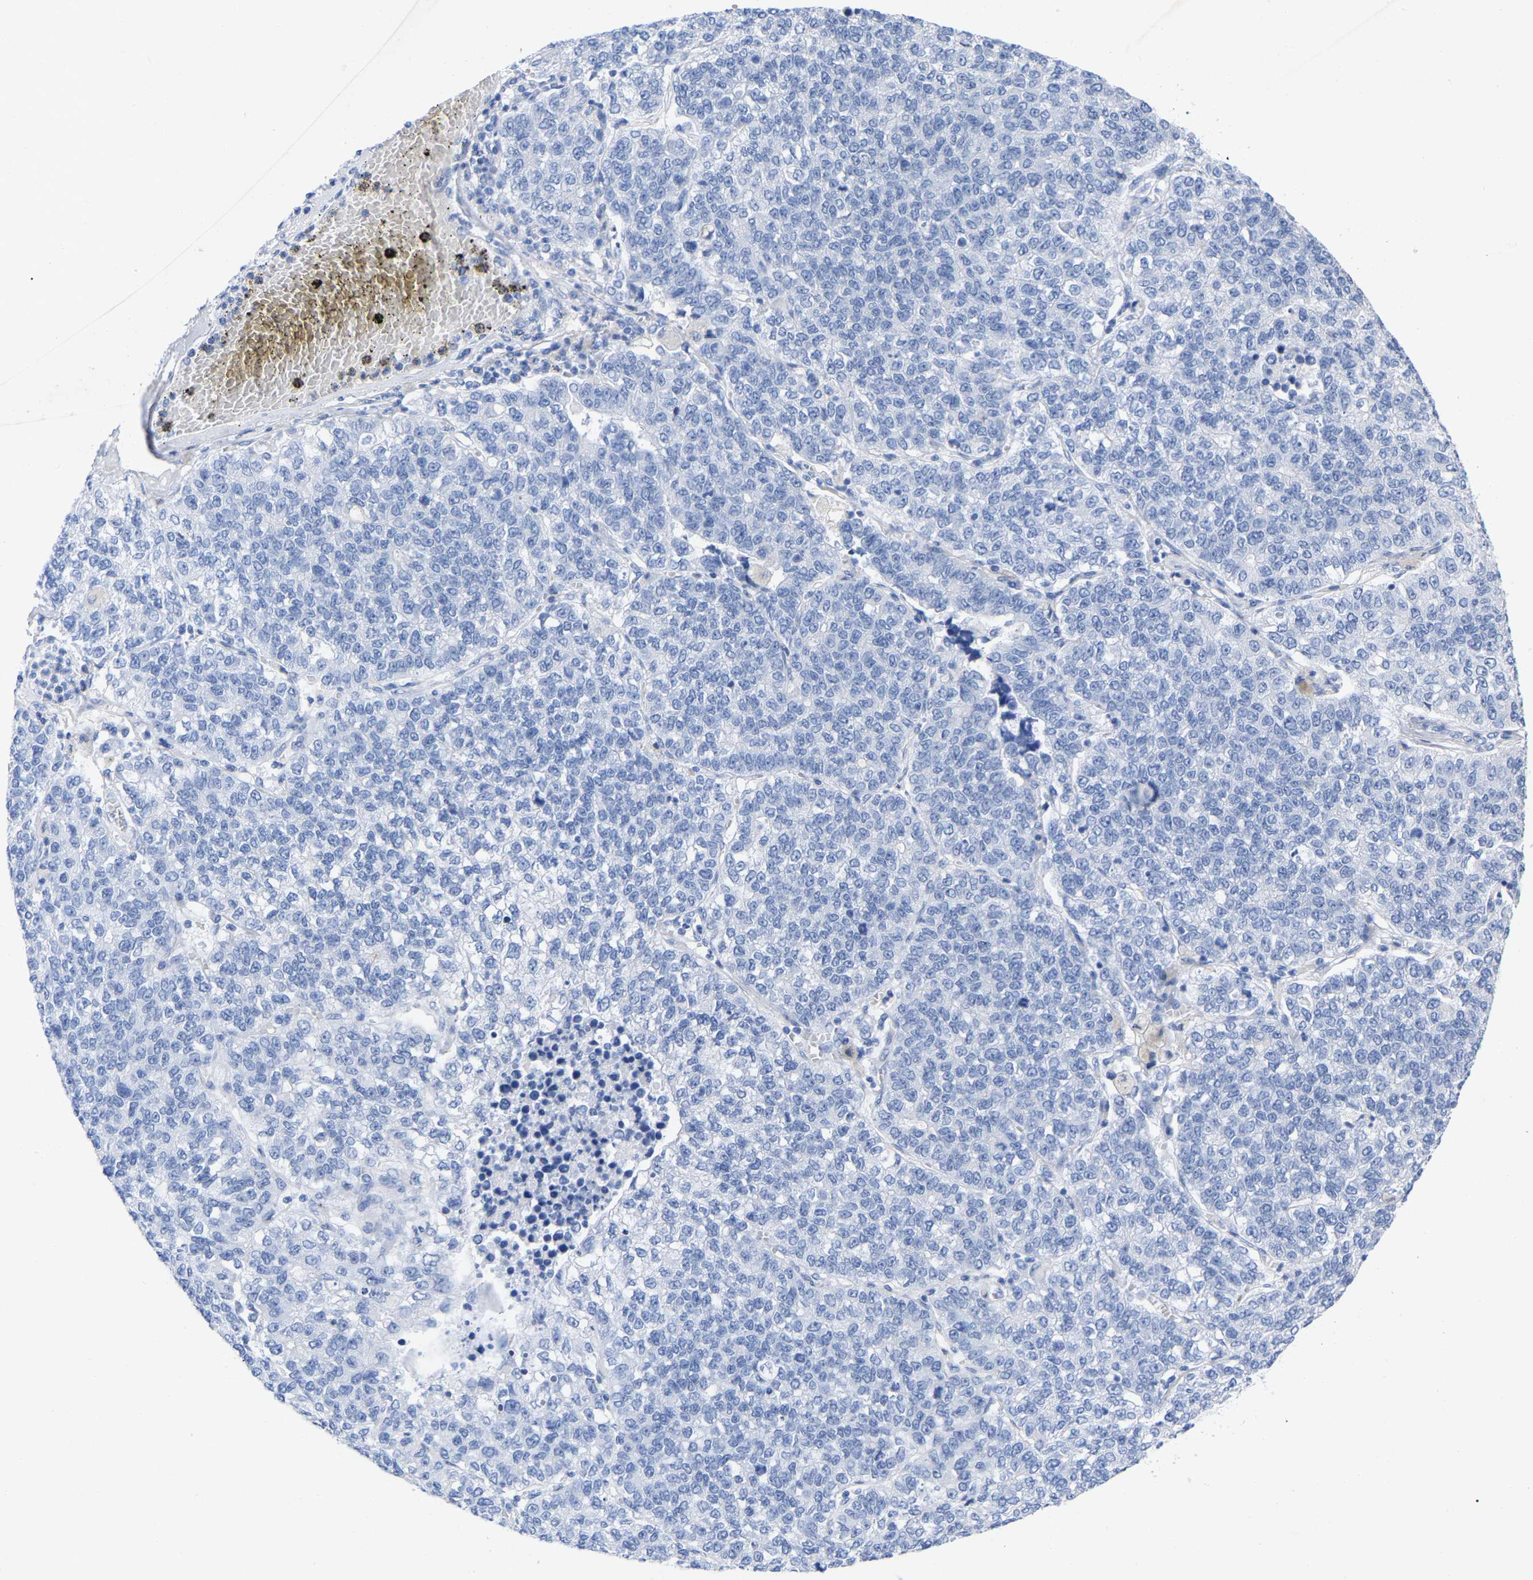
{"staining": {"intensity": "negative", "quantity": "none", "location": "none"}, "tissue": "lung cancer", "cell_type": "Tumor cells", "image_type": "cancer", "snomed": [{"axis": "morphology", "description": "Adenocarcinoma, NOS"}, {"axis": "topography", "description": "Lung"}], "caption": "DAB immunohistochemical staining of adenocarcinoma (lung) exhibits no significant staining in tumor cells. Nuclei are stained in blue.", "gene": "HAPLN1", "patient": {"sex": "male", "age": 49}}